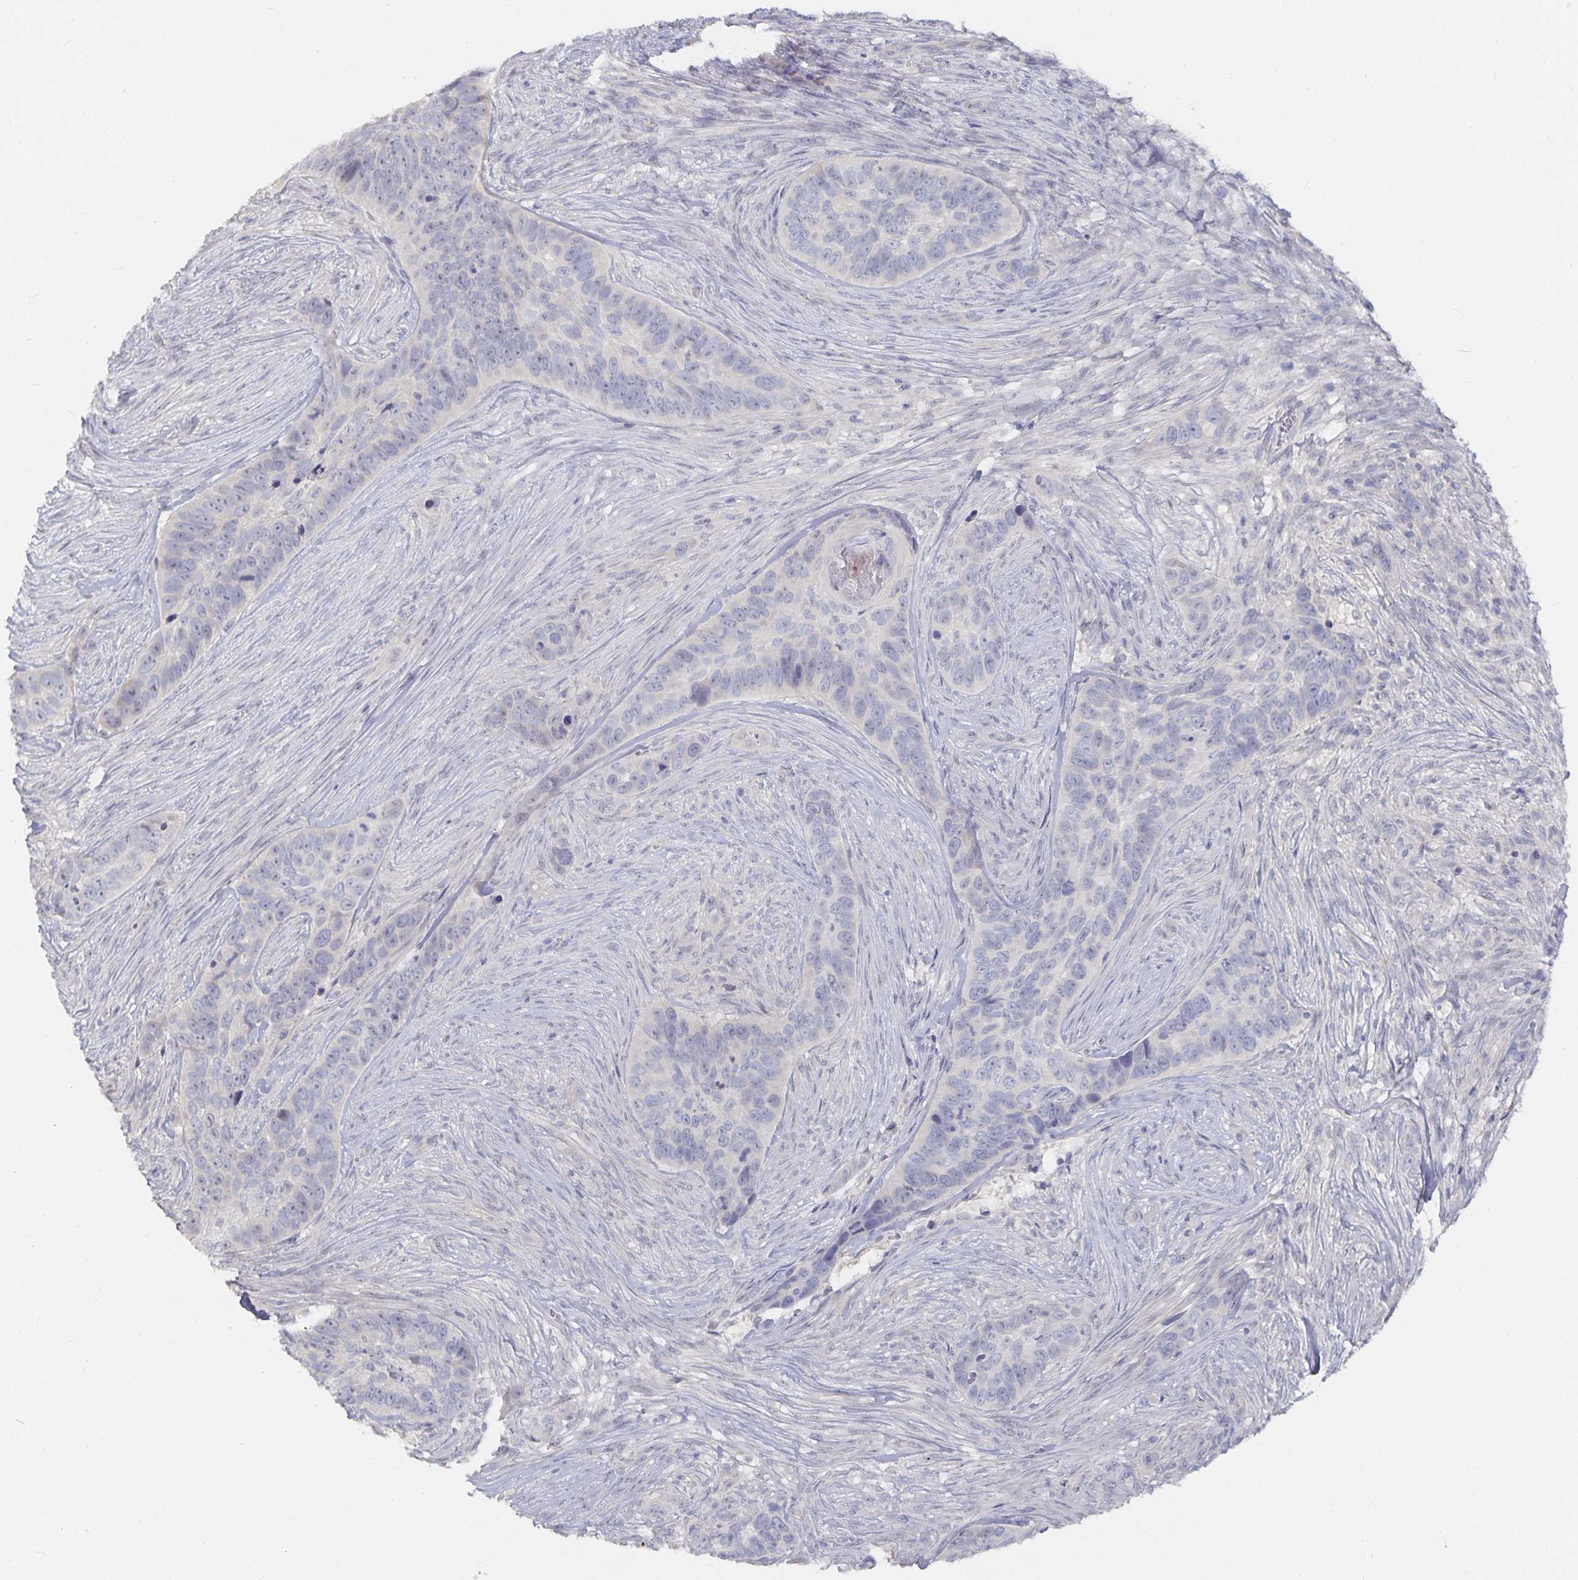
{"staining": {"intensity": "negative", "quantity": "none", "location": "none"}, "tissue": "skin cancer", "cell_type": "Tumor cells", "image_type": "cancer", "snomed": [{"axis": "morphology", "description": "Basal cell carcinoma"}, {"axis": "topography", "description": "Skin"}], "caption": "The photomicrograph shows no staining of tumor cells in skin cancer.", "gene": "DNAH9", "patient": {"sex": "female", "age": 82}}